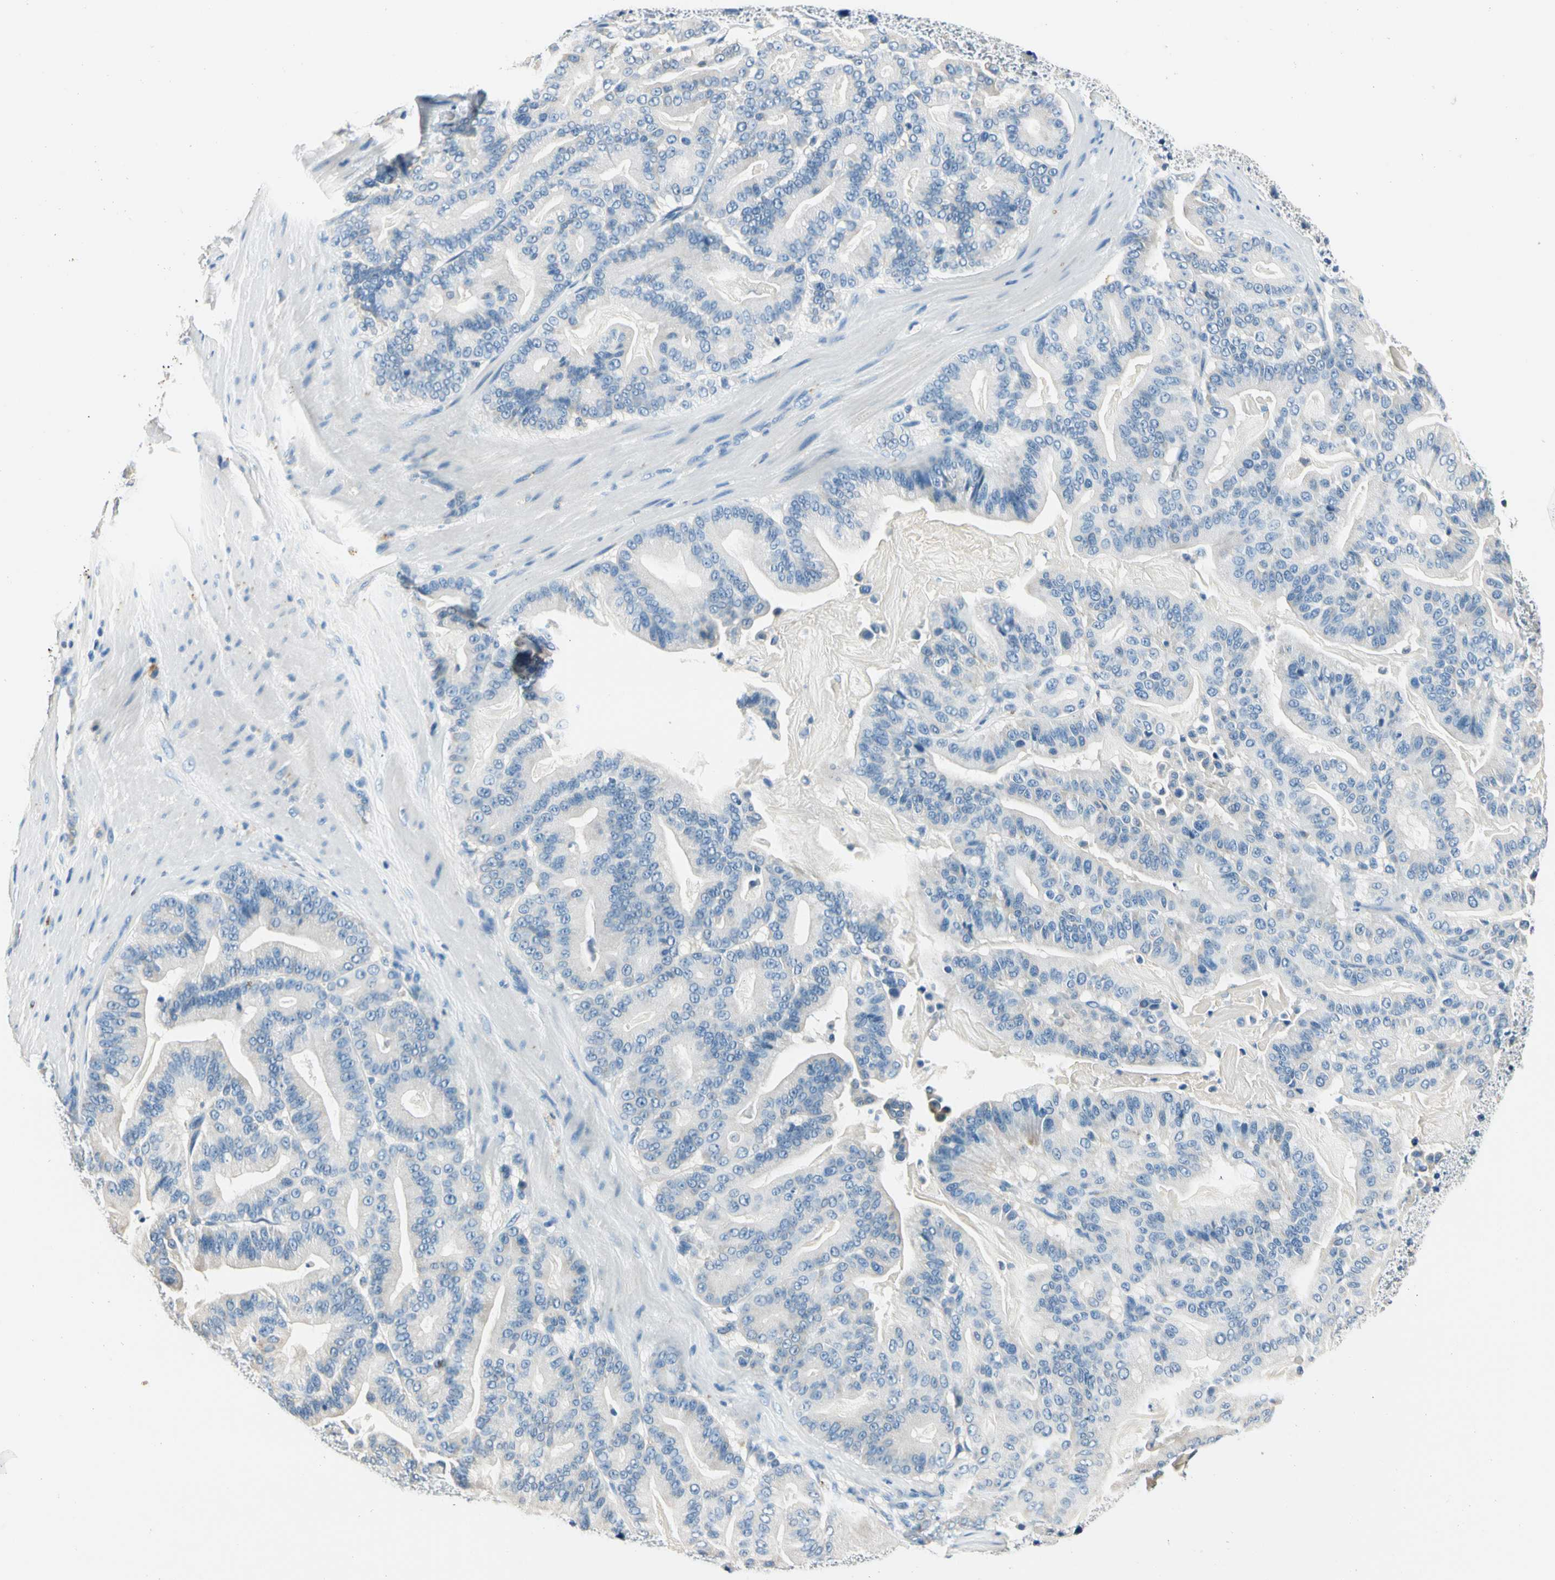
{"staining": {"intensity": "negative", "quantity": "none", "location": "none"}, "tissue": "pancreatic cancer", "cell_type": "Tumor cells", "image_type": "cancer", "snomed": [{"axis": "morphology", "description": "Adenocarcinoma, NOS"}, {"axis": "topography", "description": "Pancreas"}], "caption": "Immunohistochemical staining of human pancreatic cancer (adenocarcinoma) reveals no significant expression in tumor cells. Brightfield microscopy of IHC stained with DAB (brown) and hematoxylin (blue), captured at high magnification.", "gene": "TGFBR3", "patient": {"sex": "male", "age": 63}}